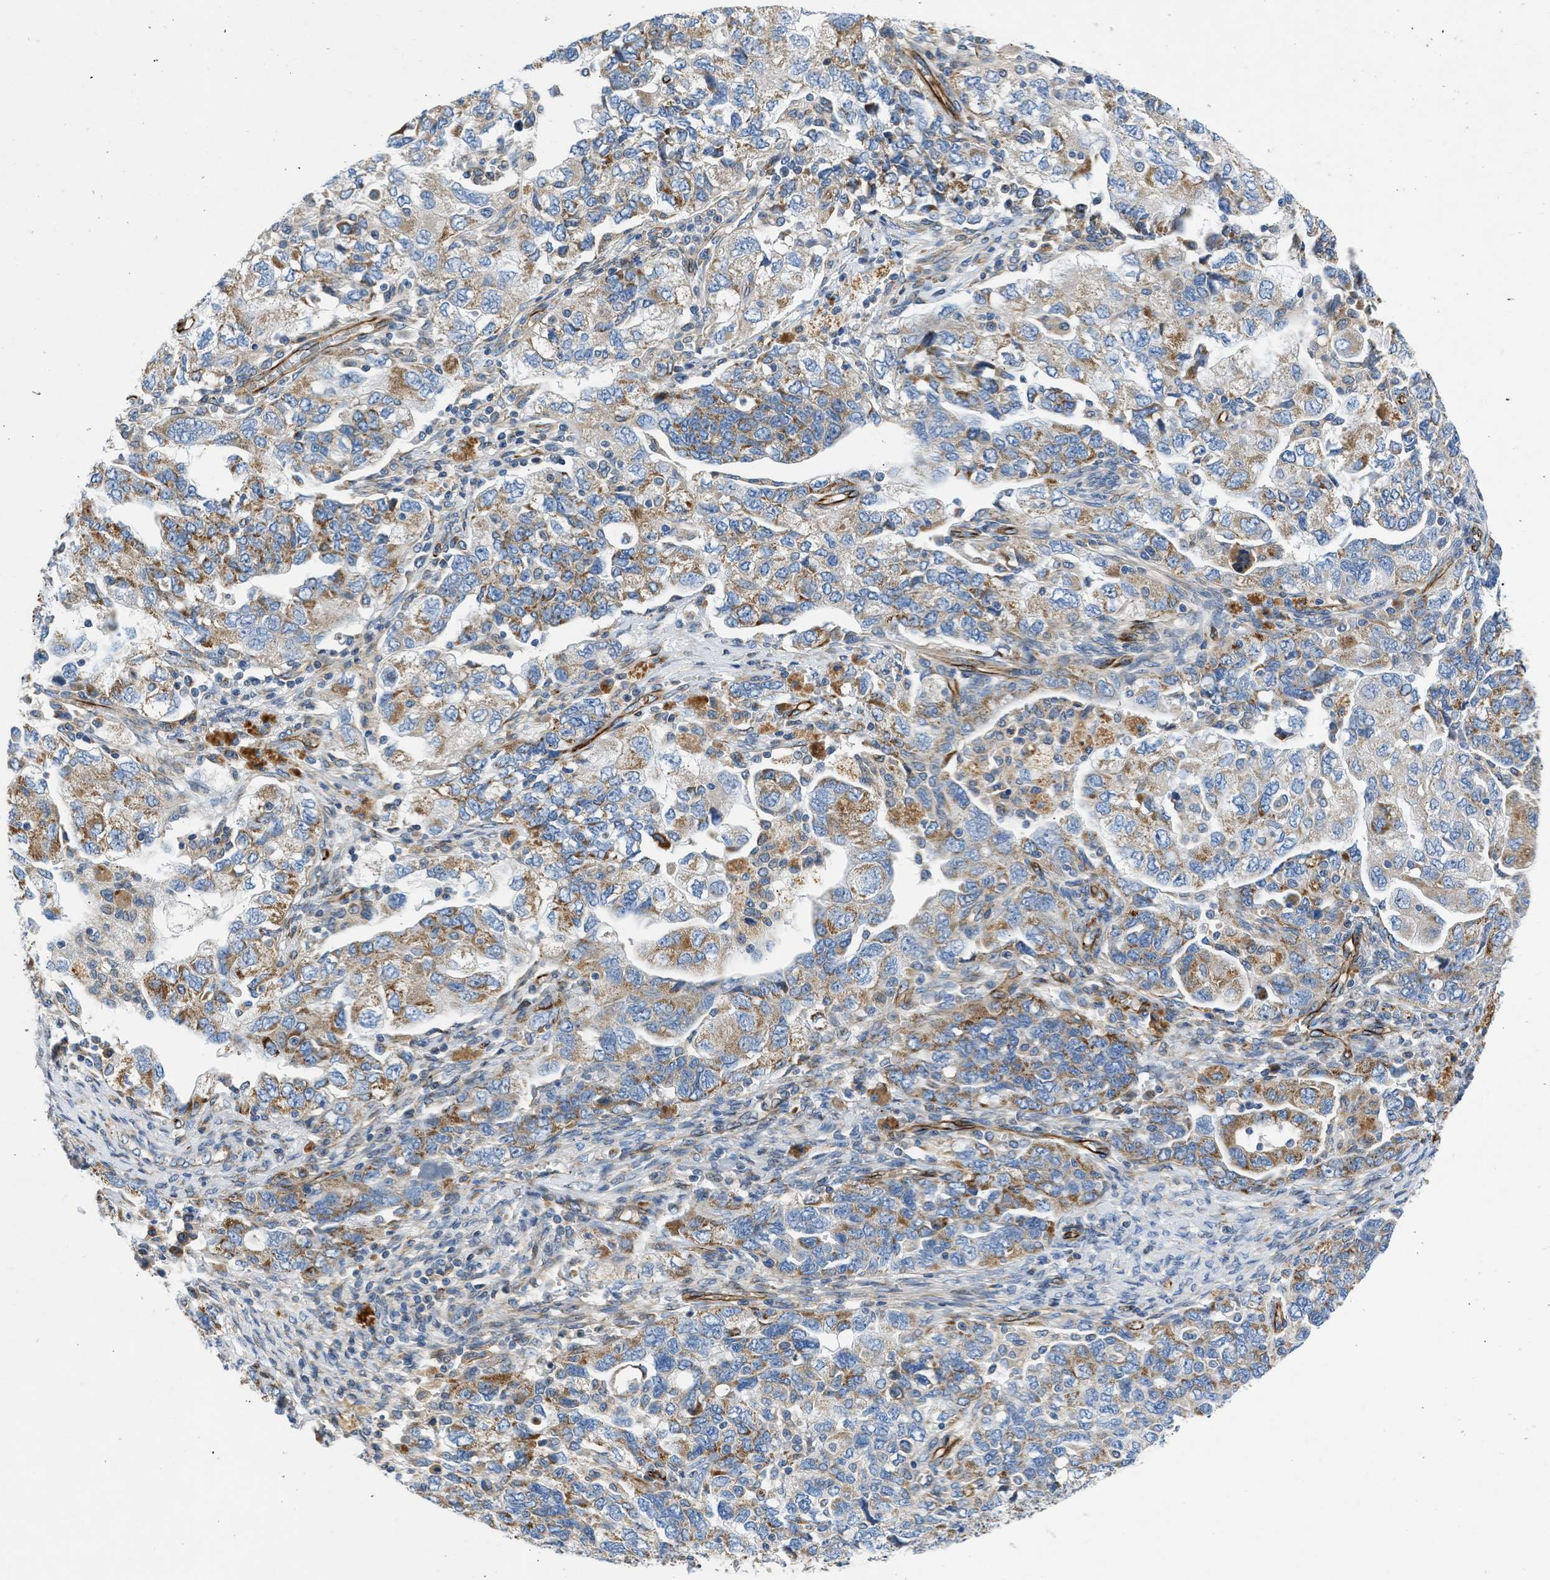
{"staining": {"intensity": "moderate", "quantity": ">75%", "location": "cytoplasmic/membranous"}, "tissue": "ovarian cancer", "cell_type": "Tumor cells", "image_type": "cancer", "snomed": [{"axis": "morphology", "description": "Carcinoma, NOS"}, {"axis": "morphology", "description": "Cystadenocarcinoma, serous, NOS"}, {"axis": "topography", "description": "Ovary"}], "caption": "Ovarian cancer stained for a protein (brown) reveals moderate cytoplasmic/membranous positive staining in approximately >75% of tumor cells.", "gene": "ULK4", "patient": {"sex": "female", "age": 69}}